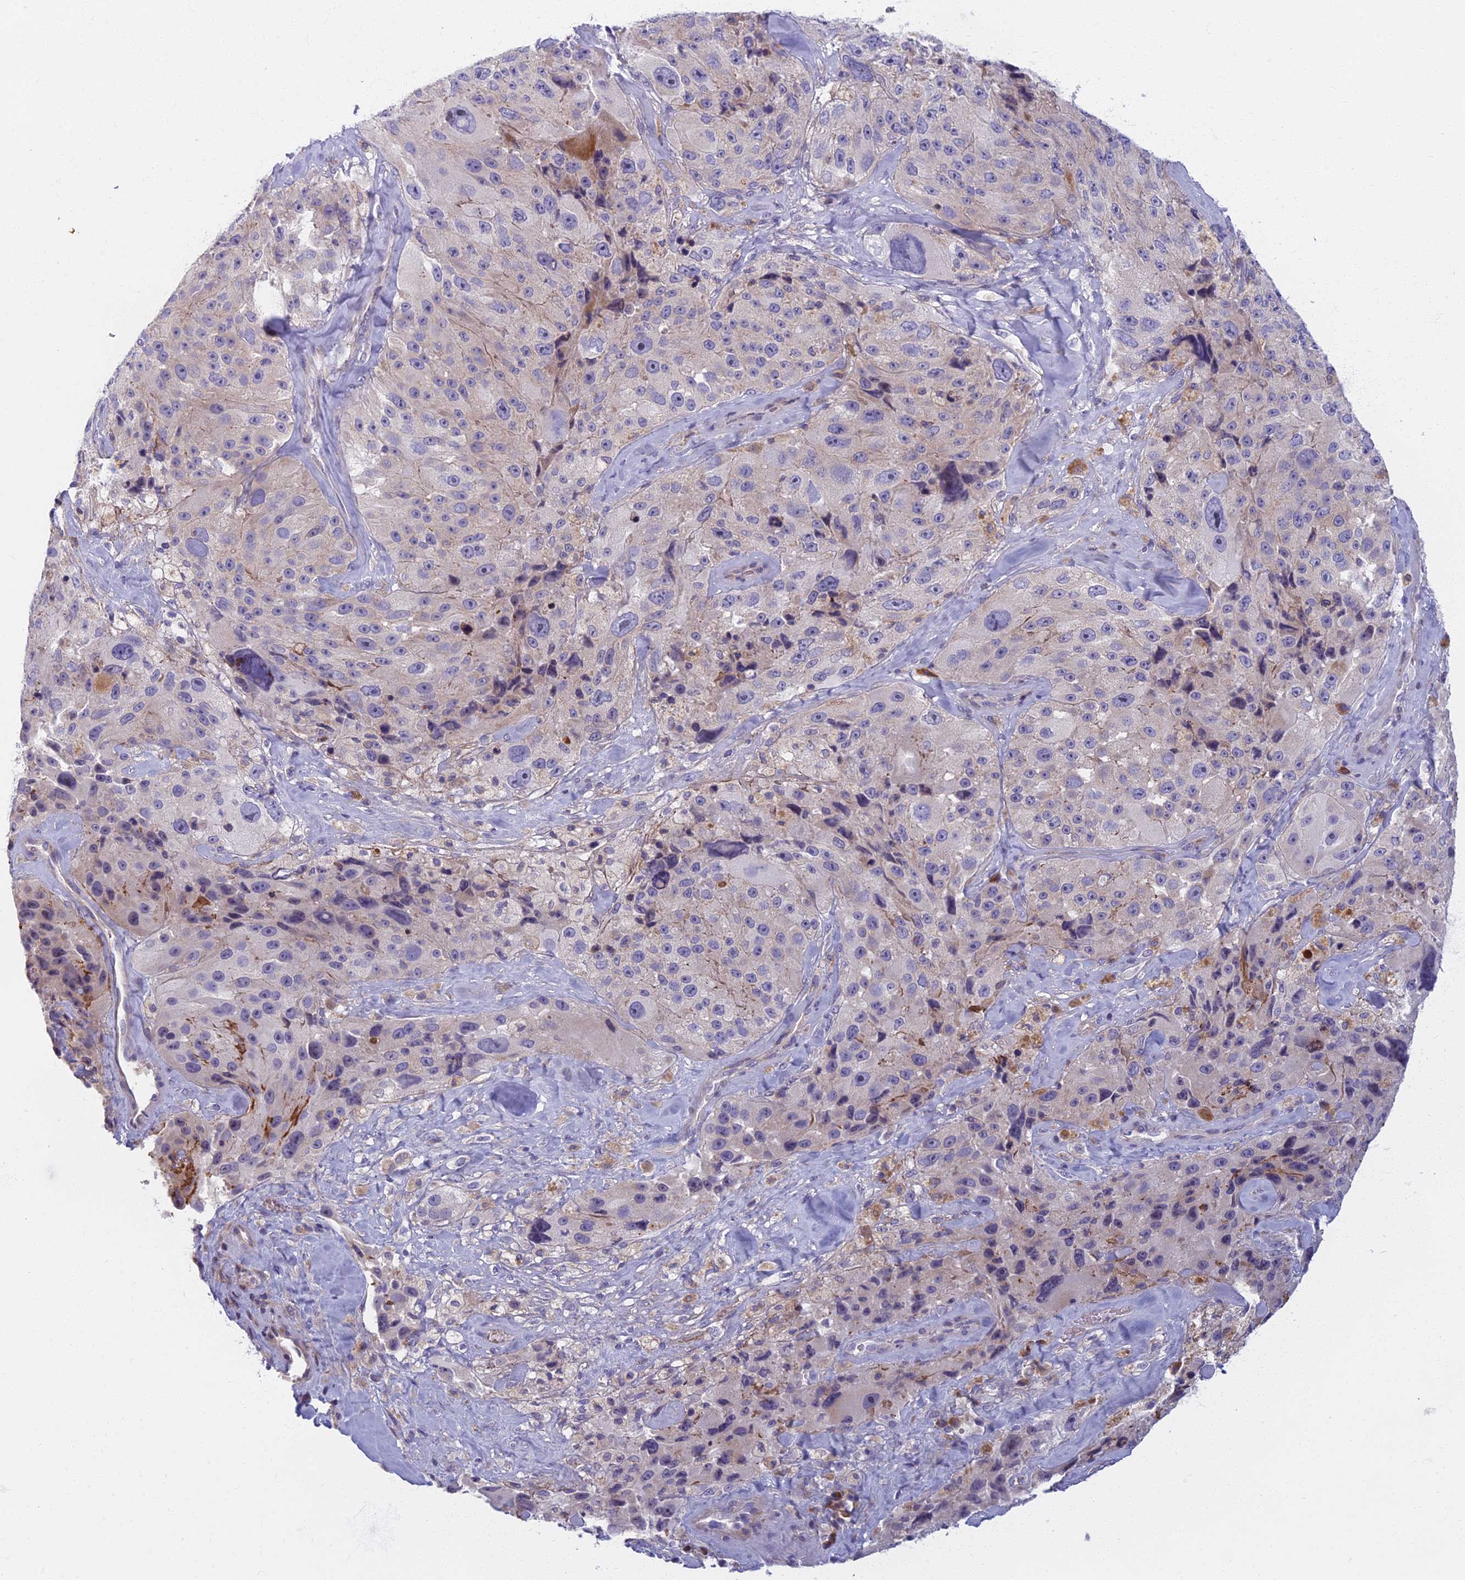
{"staining": {"intensity": "negative", "quantity": "none", "location": "none"}, "tissue": "melanoma", "cell_type": "Tumor cells", "image_type": "cancer", "snomed": [{"axis": "morphology", "description": "Malignant melanoma, Metastatic site"}, {"axis": "topography", "description": "Lymph node"}], "caption": "Immunohistochemistry micrograph of neoplastic tissue: human melanoma stained with DAB reveals no significant protein expression in tumor cells.", "gene": "DDX51", "patient": {"sex": "male", "age": 62}}